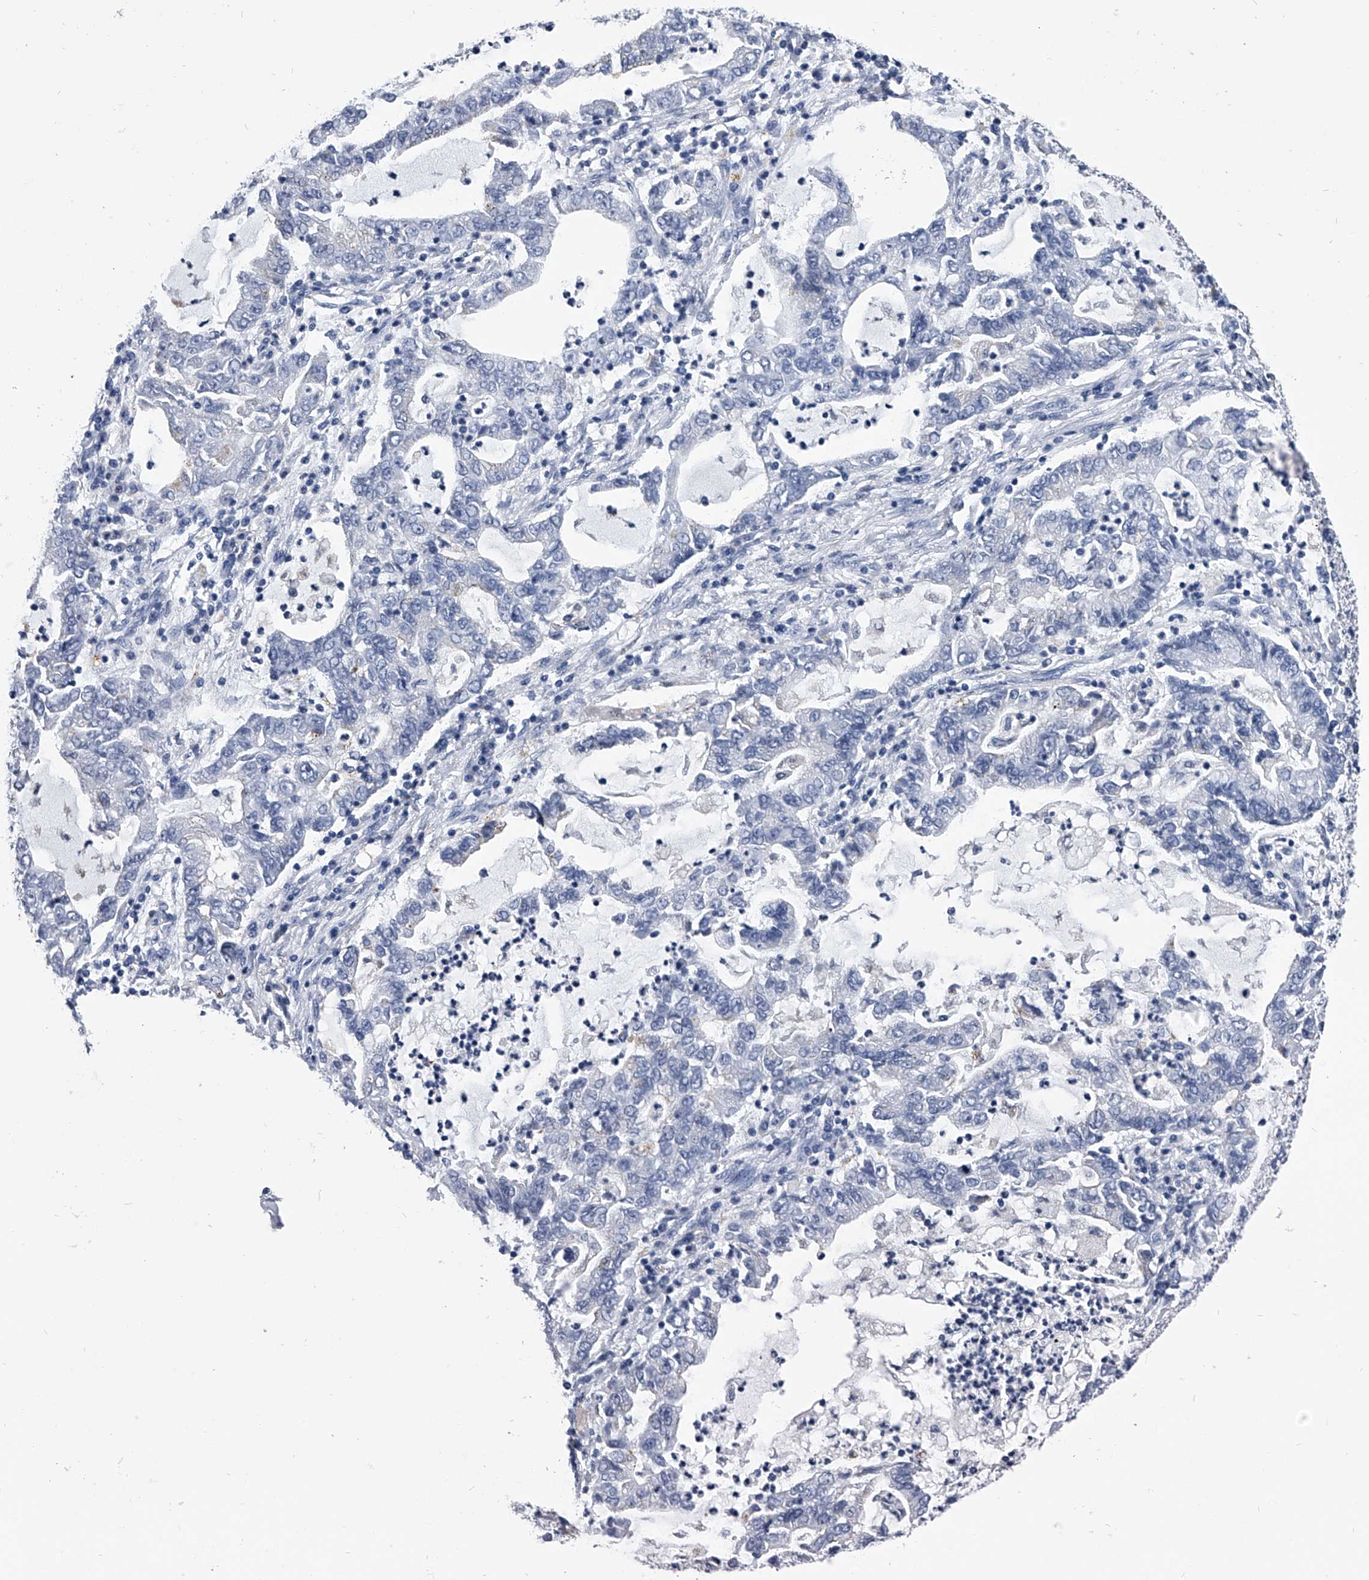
{"staining": {"intensity": "negative", "quantity": "none", "location": "none"}, "tissue": "lung cancer", "cell_type": "Tumor cells", "image_type": "cancer", "snomed": [{"axis": "morphology", "description": "Adenocarcinoma, NOS"}, {"axis": "topography", "description": "Lung"}], "caption": "A high-resolution image shows immunohistochemistry staining of lung cancer (adenocarcinoma), which reveals no significant expression in tumor cells.", "gene": "PDXK", "patient": {"sex": "female", "age": 51}}